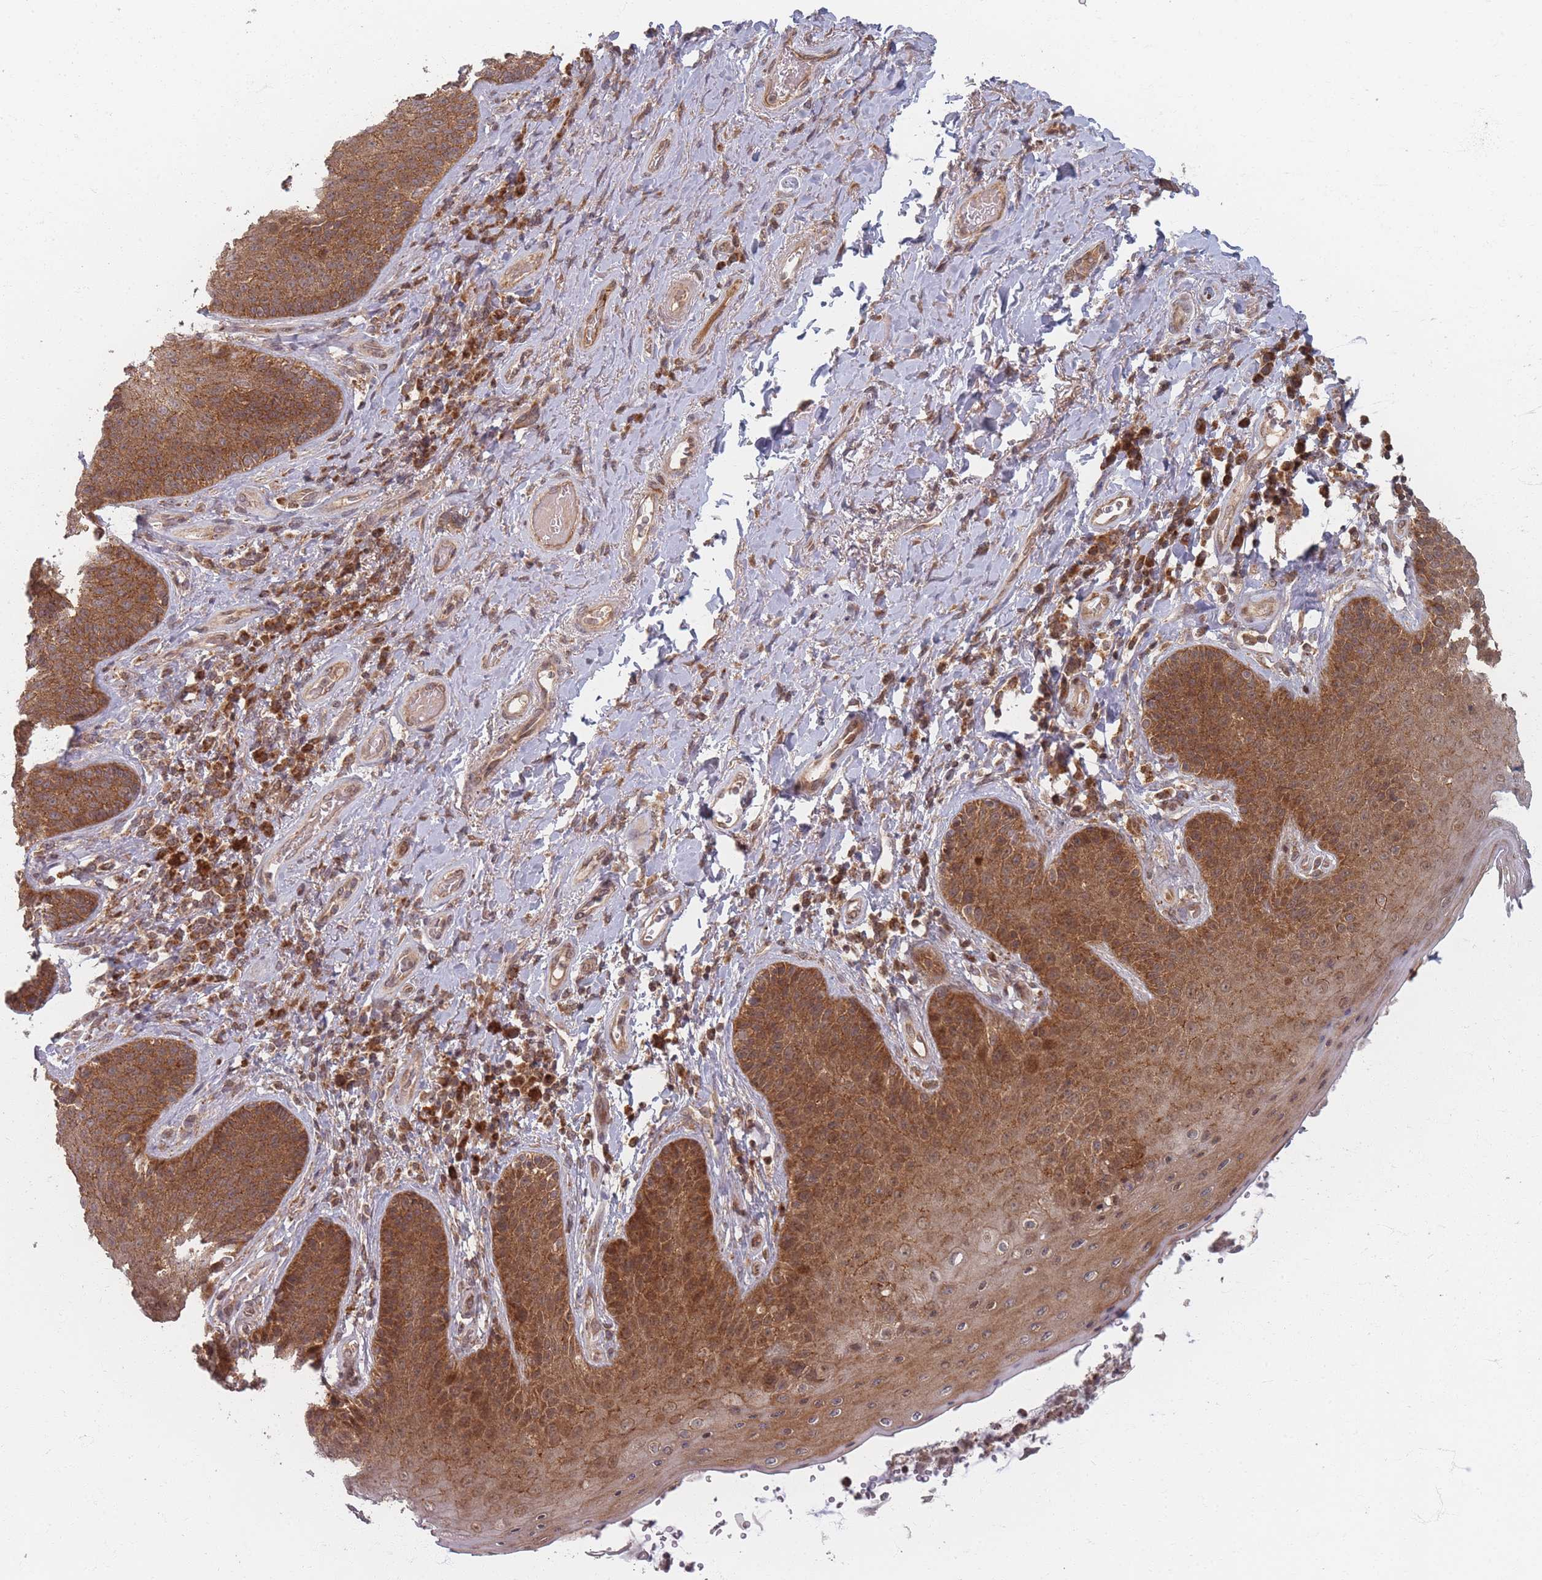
{"staining": {"intensity": "moderate", "quantity": ">75%", "location": "cytoplasmic/membranous,nuclear"}, "tissue": "skin", "cell_type": "Epidermal cells", "image_type": "normal", "snomed": [{"axis": "morphology", "description": "Normal tissue, NOS"}, {"axis": "topography", "description": "Anal"}], "caption": "Moderate cytoplasmic/membranous,nuclear expression for a protein is seen in about >75% of epidermal cells of benign skin using IHC.", "gene": "RADX", "patient": {"sex": "female", "age": 89}}